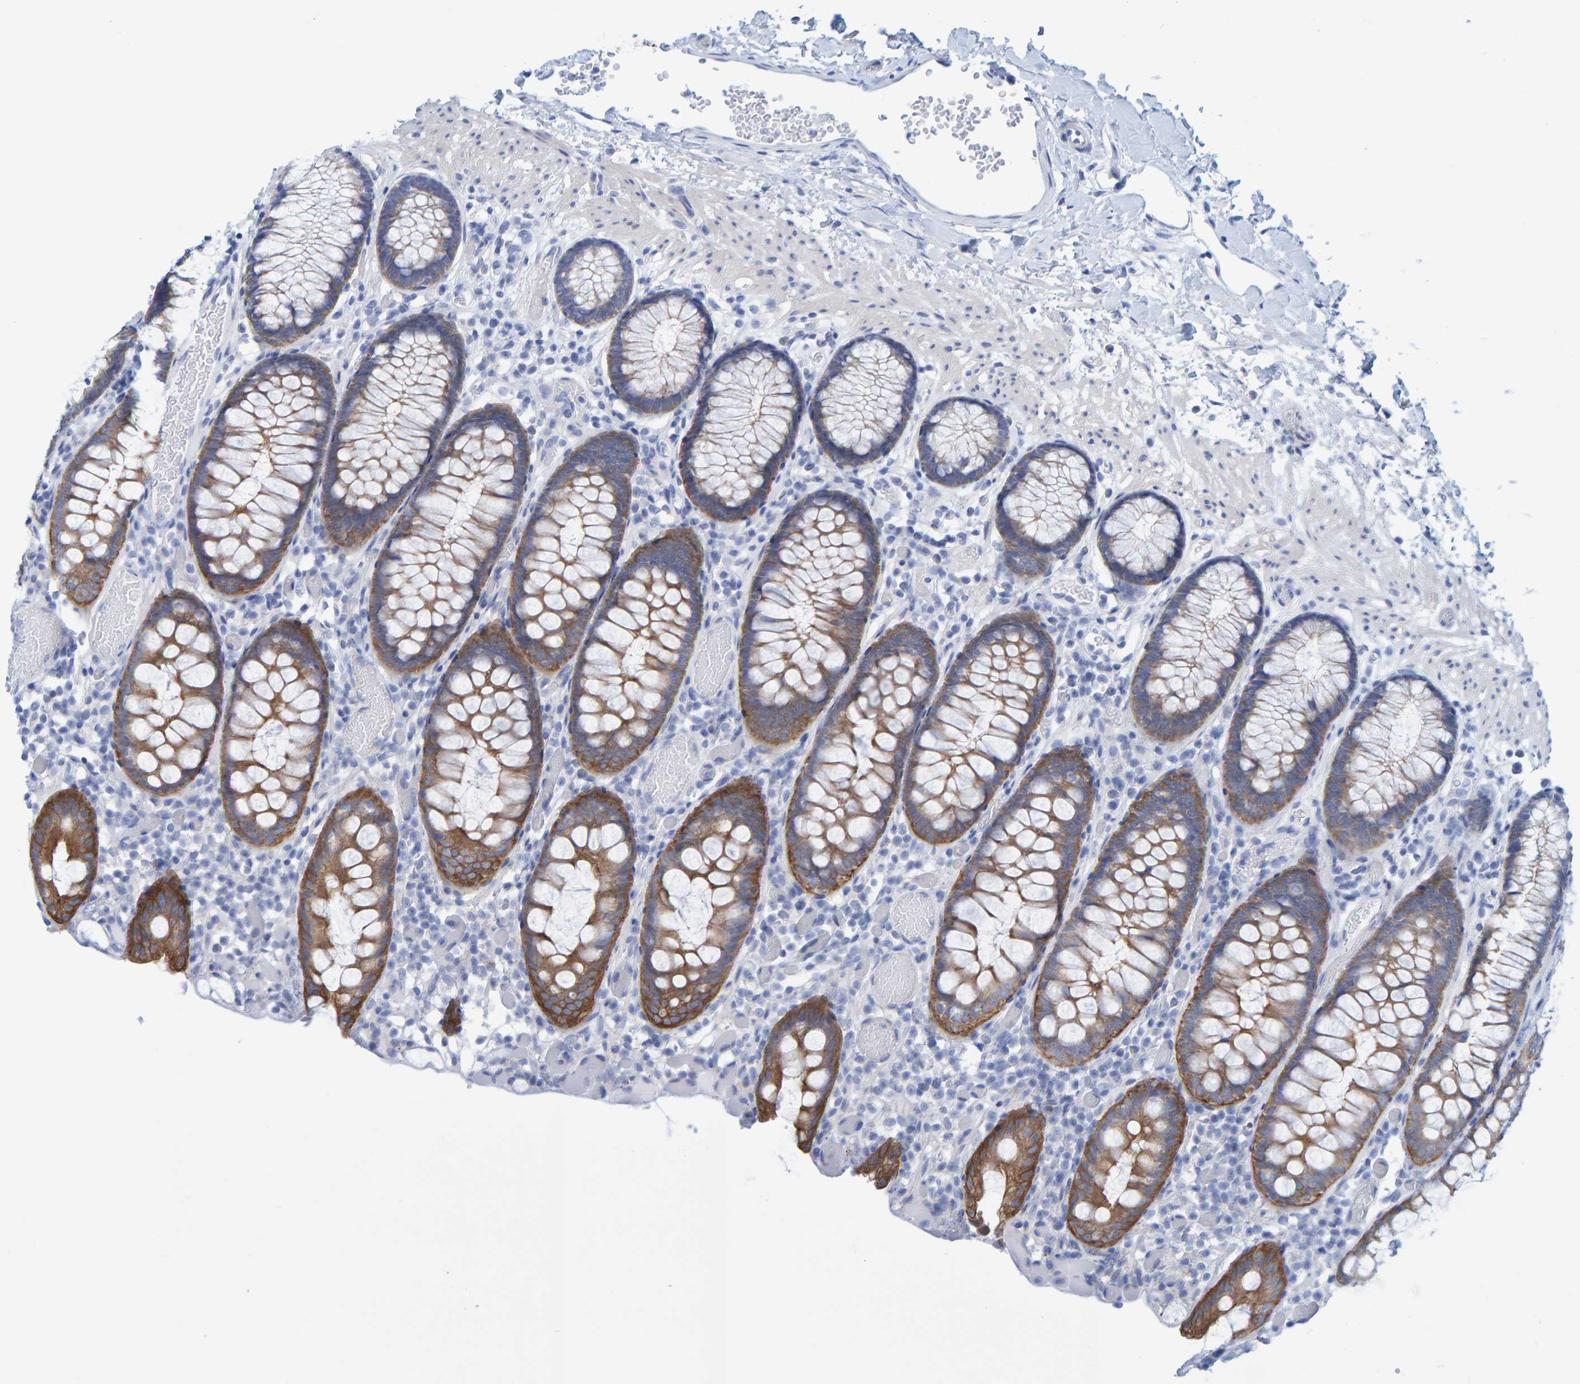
{"staining": {"intensity": "negative", "quantity": "none", "location": "none"}, "tissue": "colon", "cell_type": "Endothelial cells", "image_type": "normal", "snomed": [{"axis": "morphology", "description": "Normal tissue, NOS"}, {"axis": "topography", "description": "Colon"}], "caption": "Photomicrograph shows no significant protein positivity in endothelial cells of unremarkable colon. (Brightfield microscopy of DAB immunohistochemistry at high magnification).", "gene": "JAKMIP3", "patient": {"sex": "male", "age": 14}}